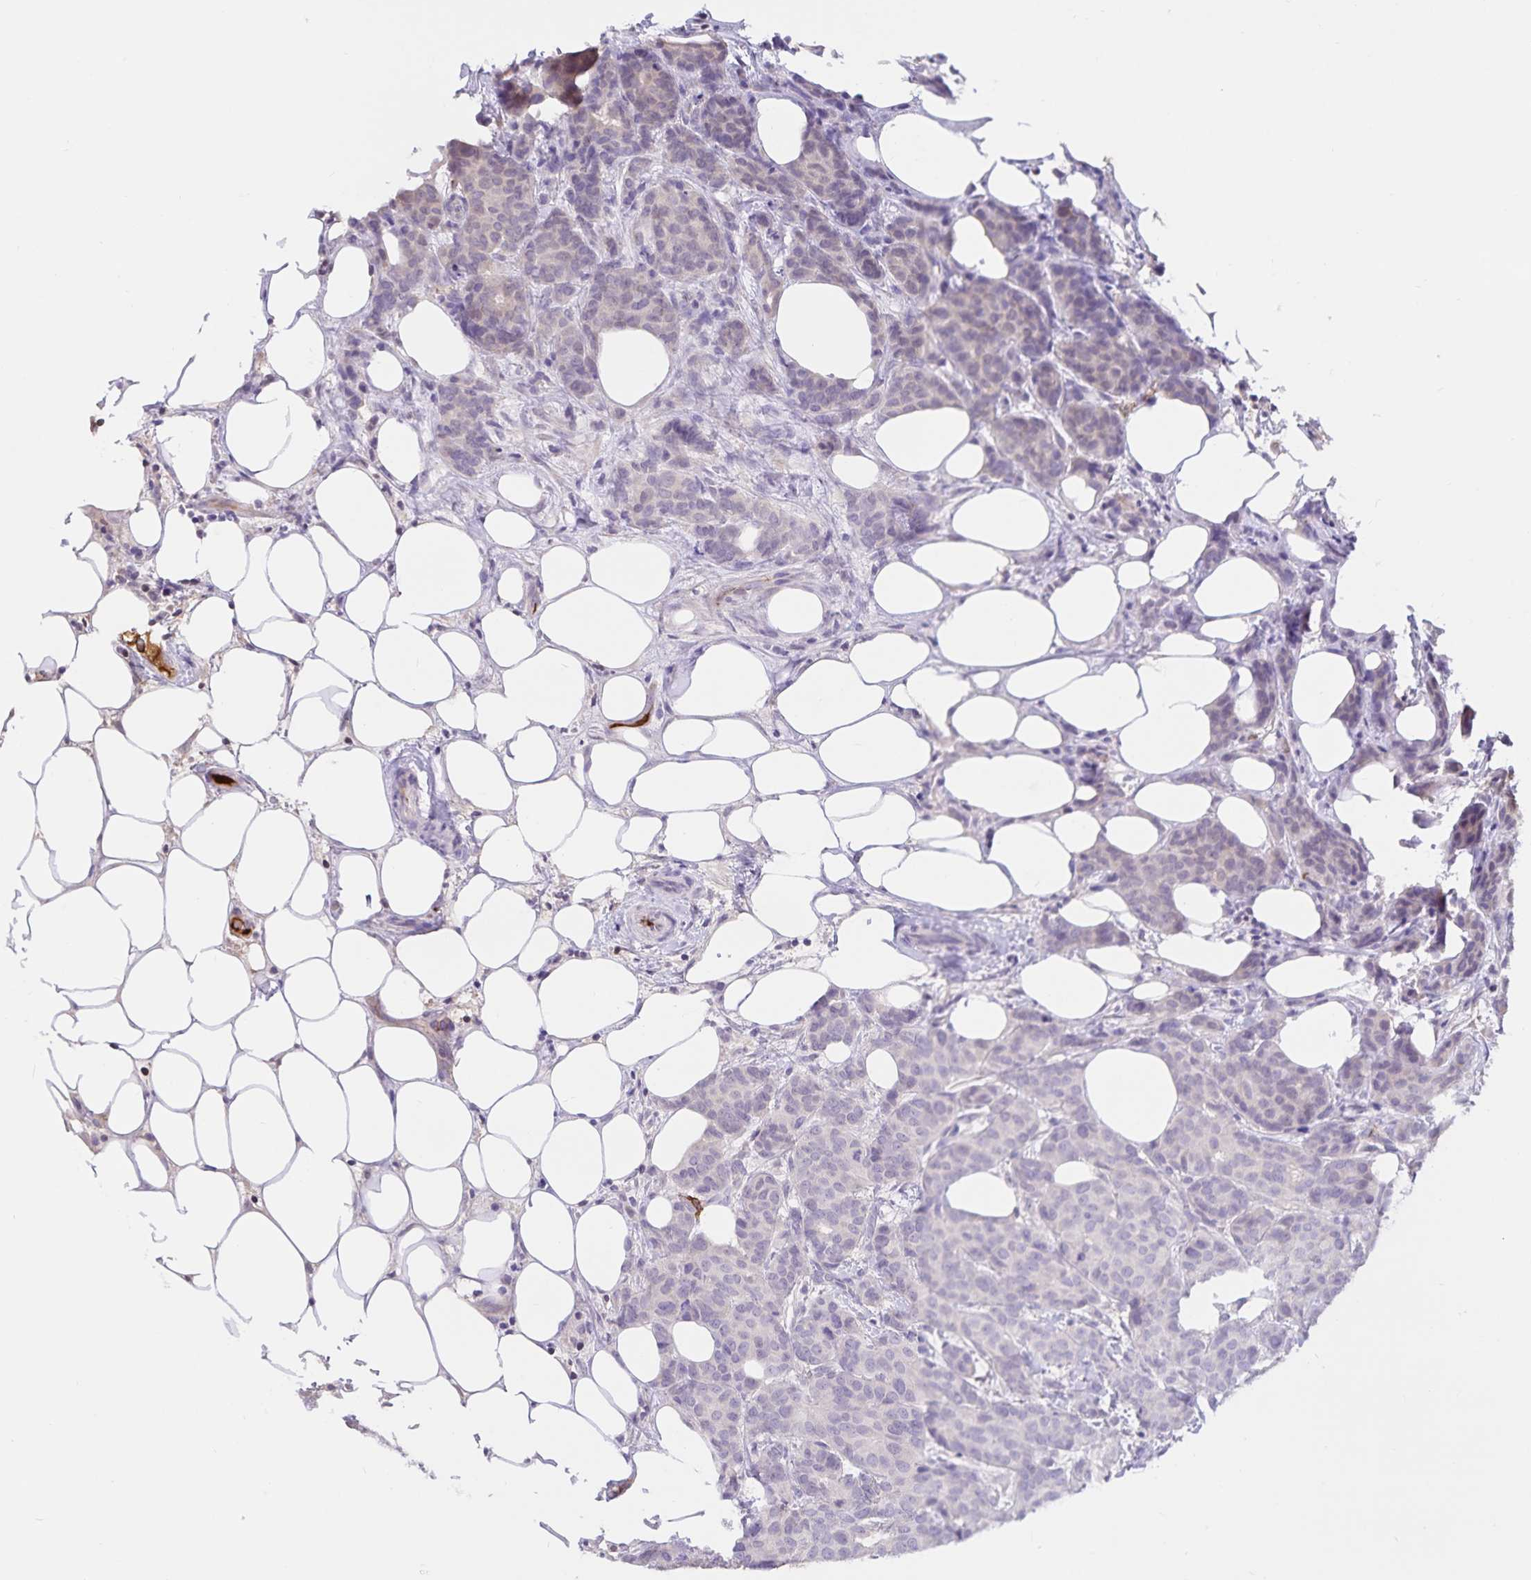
{"staining": {"intensity": "negative", "quantity": "none", "location": "none"}, "tissue": "breast cancer", "cell_type": "Tumor cells", "image_type": "cancer", "snomed": [{"axis": "morphology", "description": "Duct carcinoma"}, {"axis": "topography", "description": "Breast"}], "caption": "A micrograph of human intraductal carcinoma (breast) is negative for staining in tumor cells.", "gene": "FGG", "patient": {"sex": "female", "age": 70}}